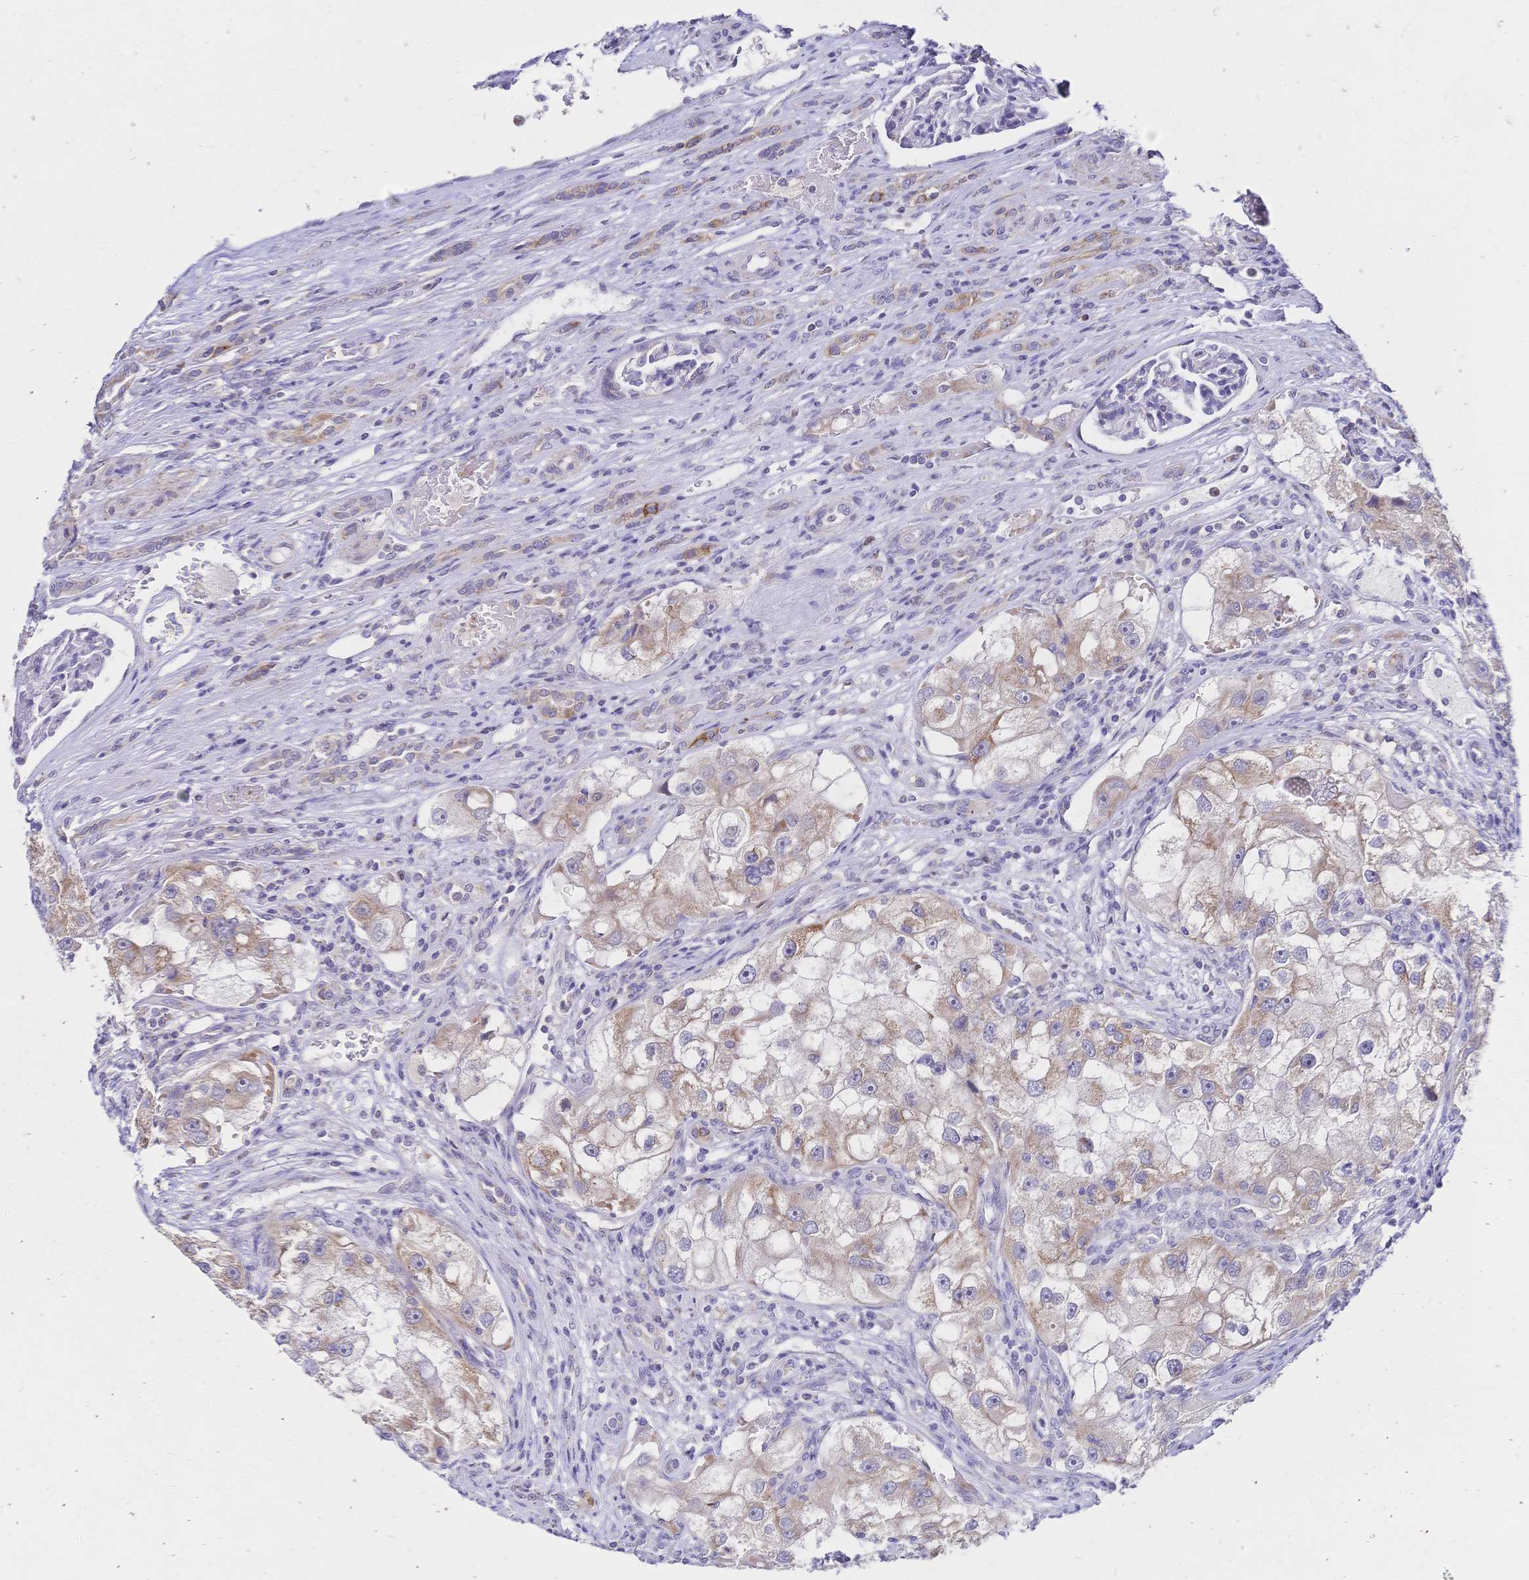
{"staining": {"intensity": "weak", "quantity": ">75%", "location": "cytoplasmic/membranous"}, "tissue": "renal cancer", "cell_type": "Tumor cells", "image_type": "cancer", "snomed": [{"axis": "morphology", "description": "Adenocarcinoma, NOS"}, {"axis": "topography", "description": "Kidney"}], "caption": "Human renal cancer (adenocarcinoma) stained with a brown dye displays weak cytoplasmic/membranous positive expression in about >75% of tumor cells.", "gene": "CLEC18B", "patient": {"sex": "male", "age": 63}}